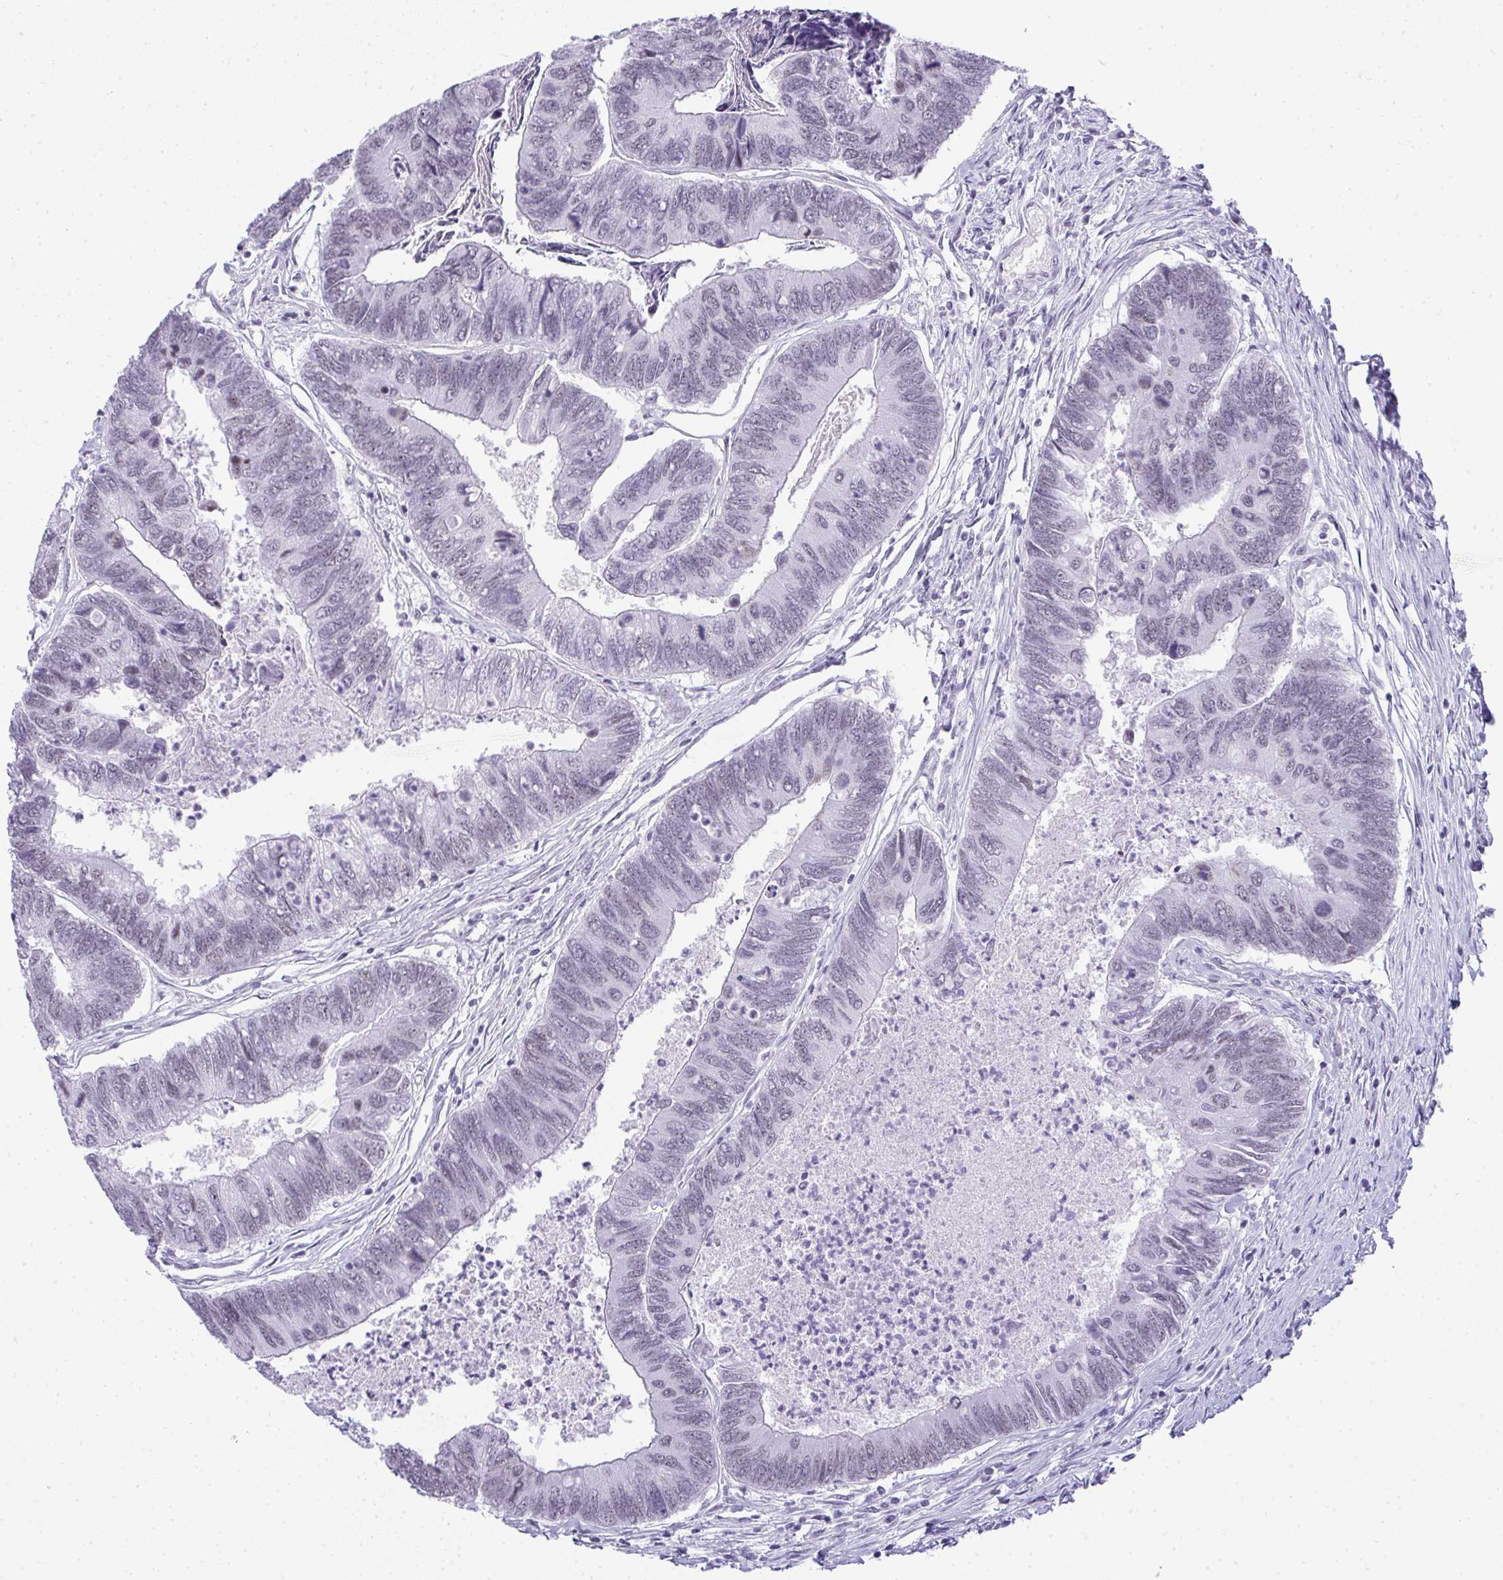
{"staining": {"intensity": "weak", "quantity": "<25%", "location": "nuclear"}, "tissue": "colorectal cancer", "cell_type": "Tumor cells", "image_type": "cancer", "snomed": [{"axis": "morphology", "description": "Adenocarcinoma, NOS"}, {"axis": "topography", "description": "Colon"}], "caption": "A high-resolution histopathology image shows immunohistochemistry (IHC) staining of colorectal adenocarcinoma, which exhibits no significant expression in tumor cells.", "gene": "PLA2G1B", "patient": {"sex": "female", "age": 67}}